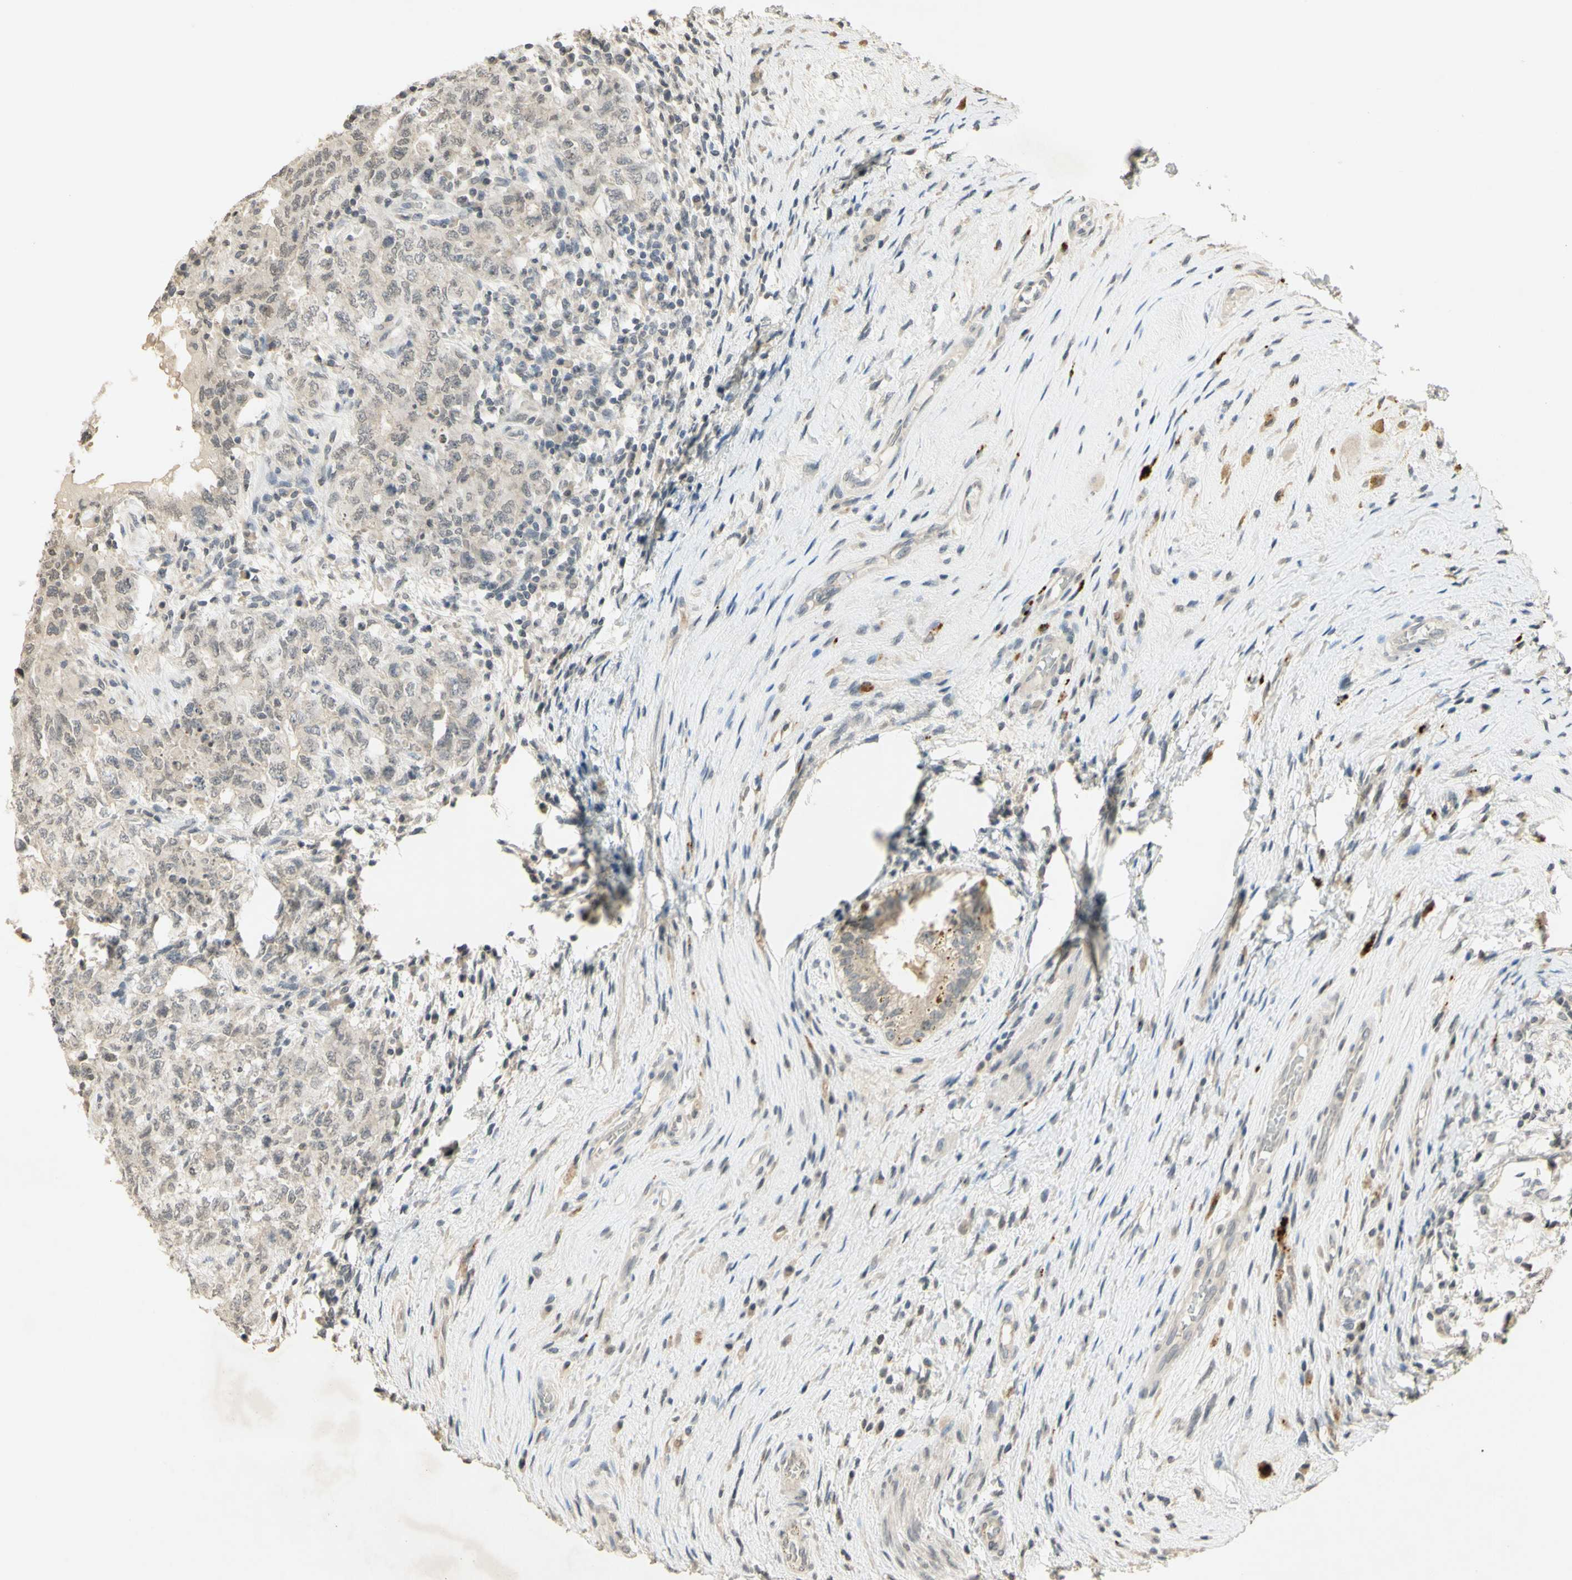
{"staining": {"intensity": "weak", "quantity": "25%-75%", "location": "cytoplasmic/membranous"}, "tissue": "testis cancer", "cell_type": "Tumor cells", "image_type": "cancer", "snomed": [{"axis": "morphology", "description": "Carcinoma, Embryonal, NOS"}, {"axis": "topography", "description": "Testis"}], "caption": "Protein analysis of testis embryonal carcinoma tissue shows weak cytoplasmic/membranous expression in approximately 25%-75% of tumor cells.", "gene": "GLI1", "patient": {"sex": "male", "age": 26}}